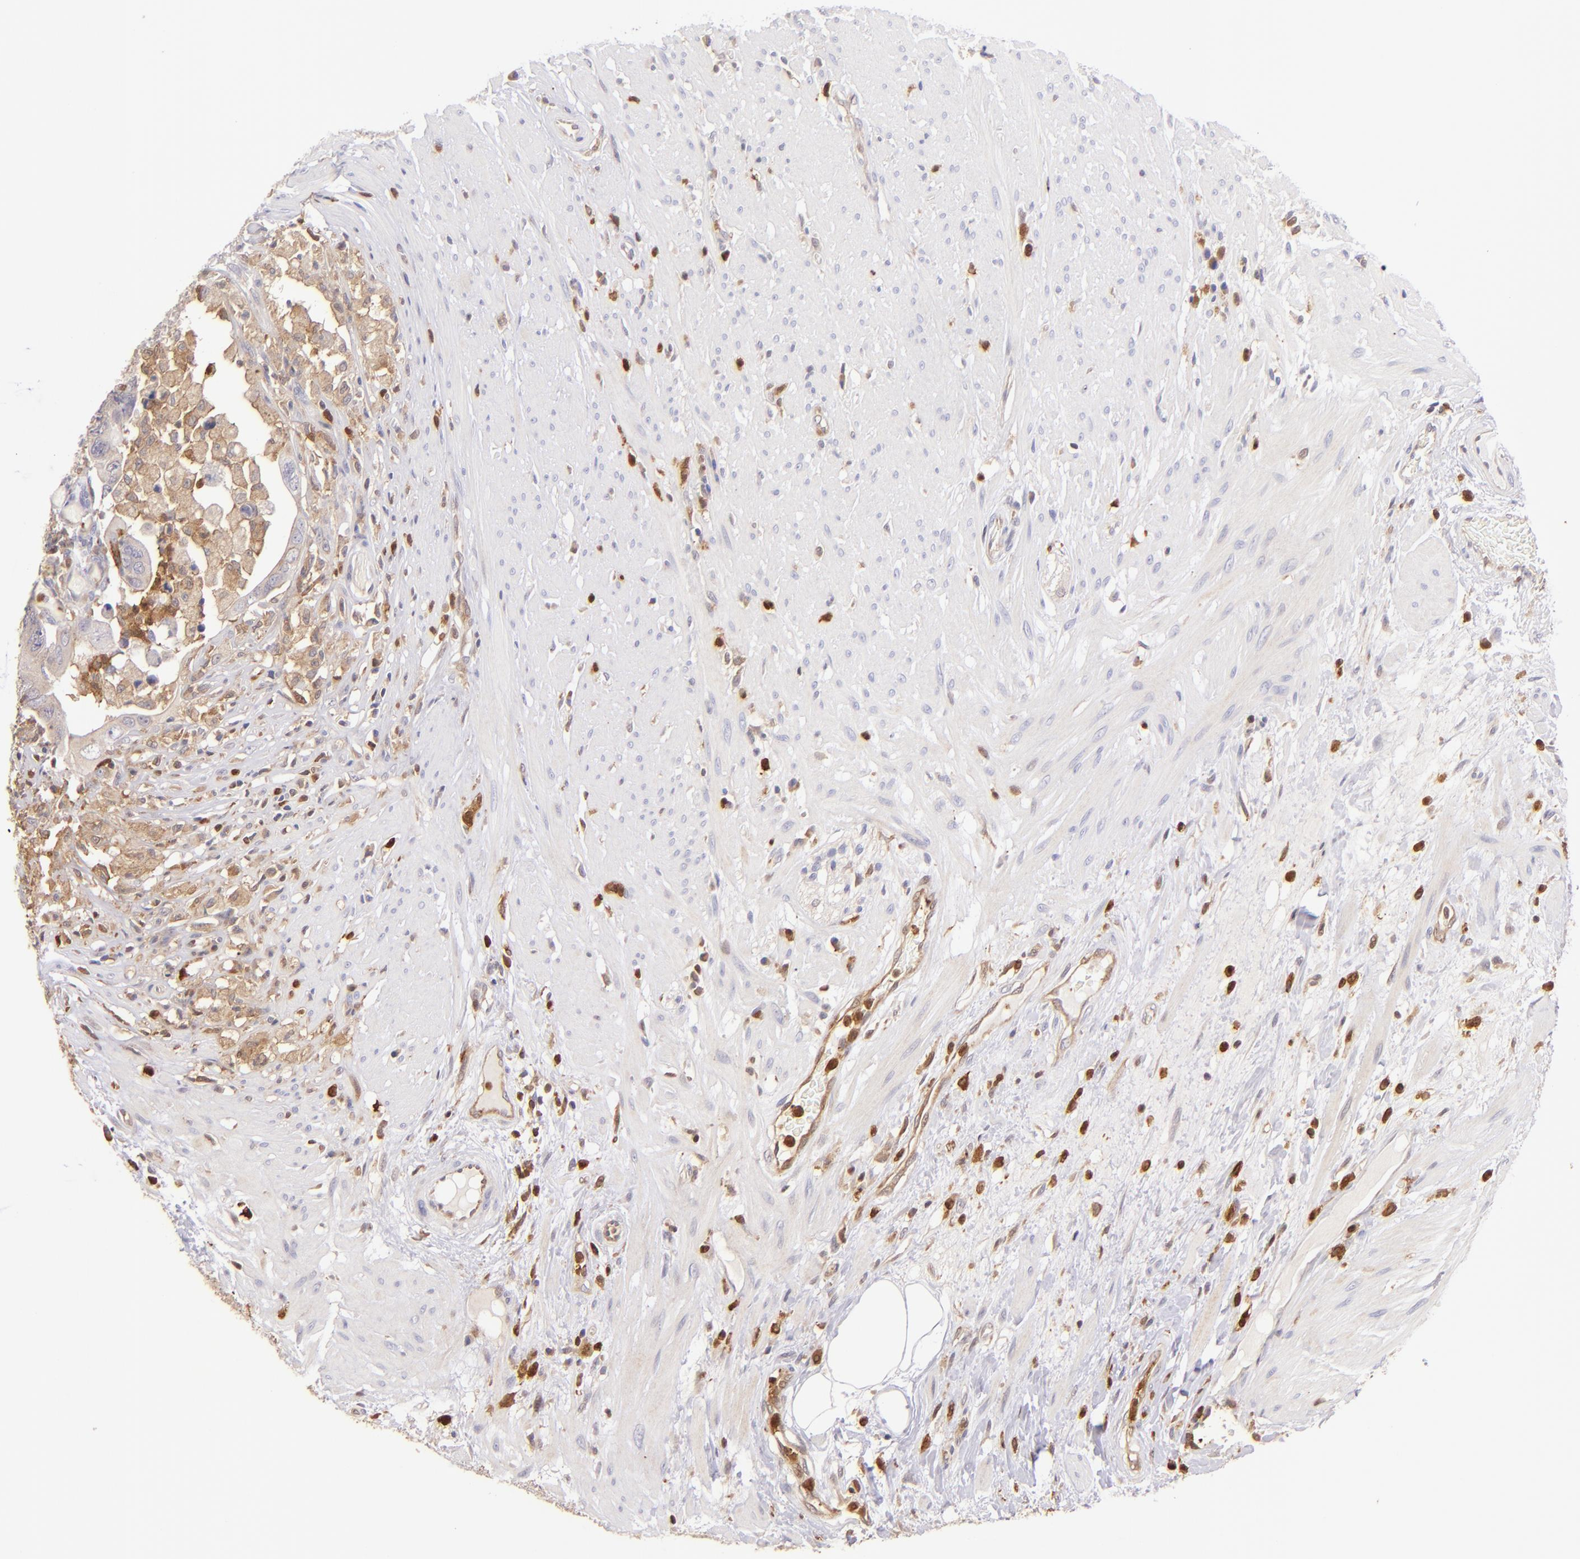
{"staining": {"intensity": "moderate", "quantity": ">75%", "location": "cytoplasmic/membranous"}, "tissue": "colorectal cancer", "cell_type": "Tumor cells", "image_type": "cancer", "snomed": [{"axis": "morphology", "description": "Adenocarcinoma, NOS"}, {"axis": "topography", "description": "Rectum"}], "caption": "High-power microscopy captured an immunohistochemistry (IHC) photomicrograph of colorectal cancer, revealing moderate cytoplasmic/membranous positivity in about >75% of tumor cells.", "gene": "BTK", "patient": {"sex": "male", "age": 53}}